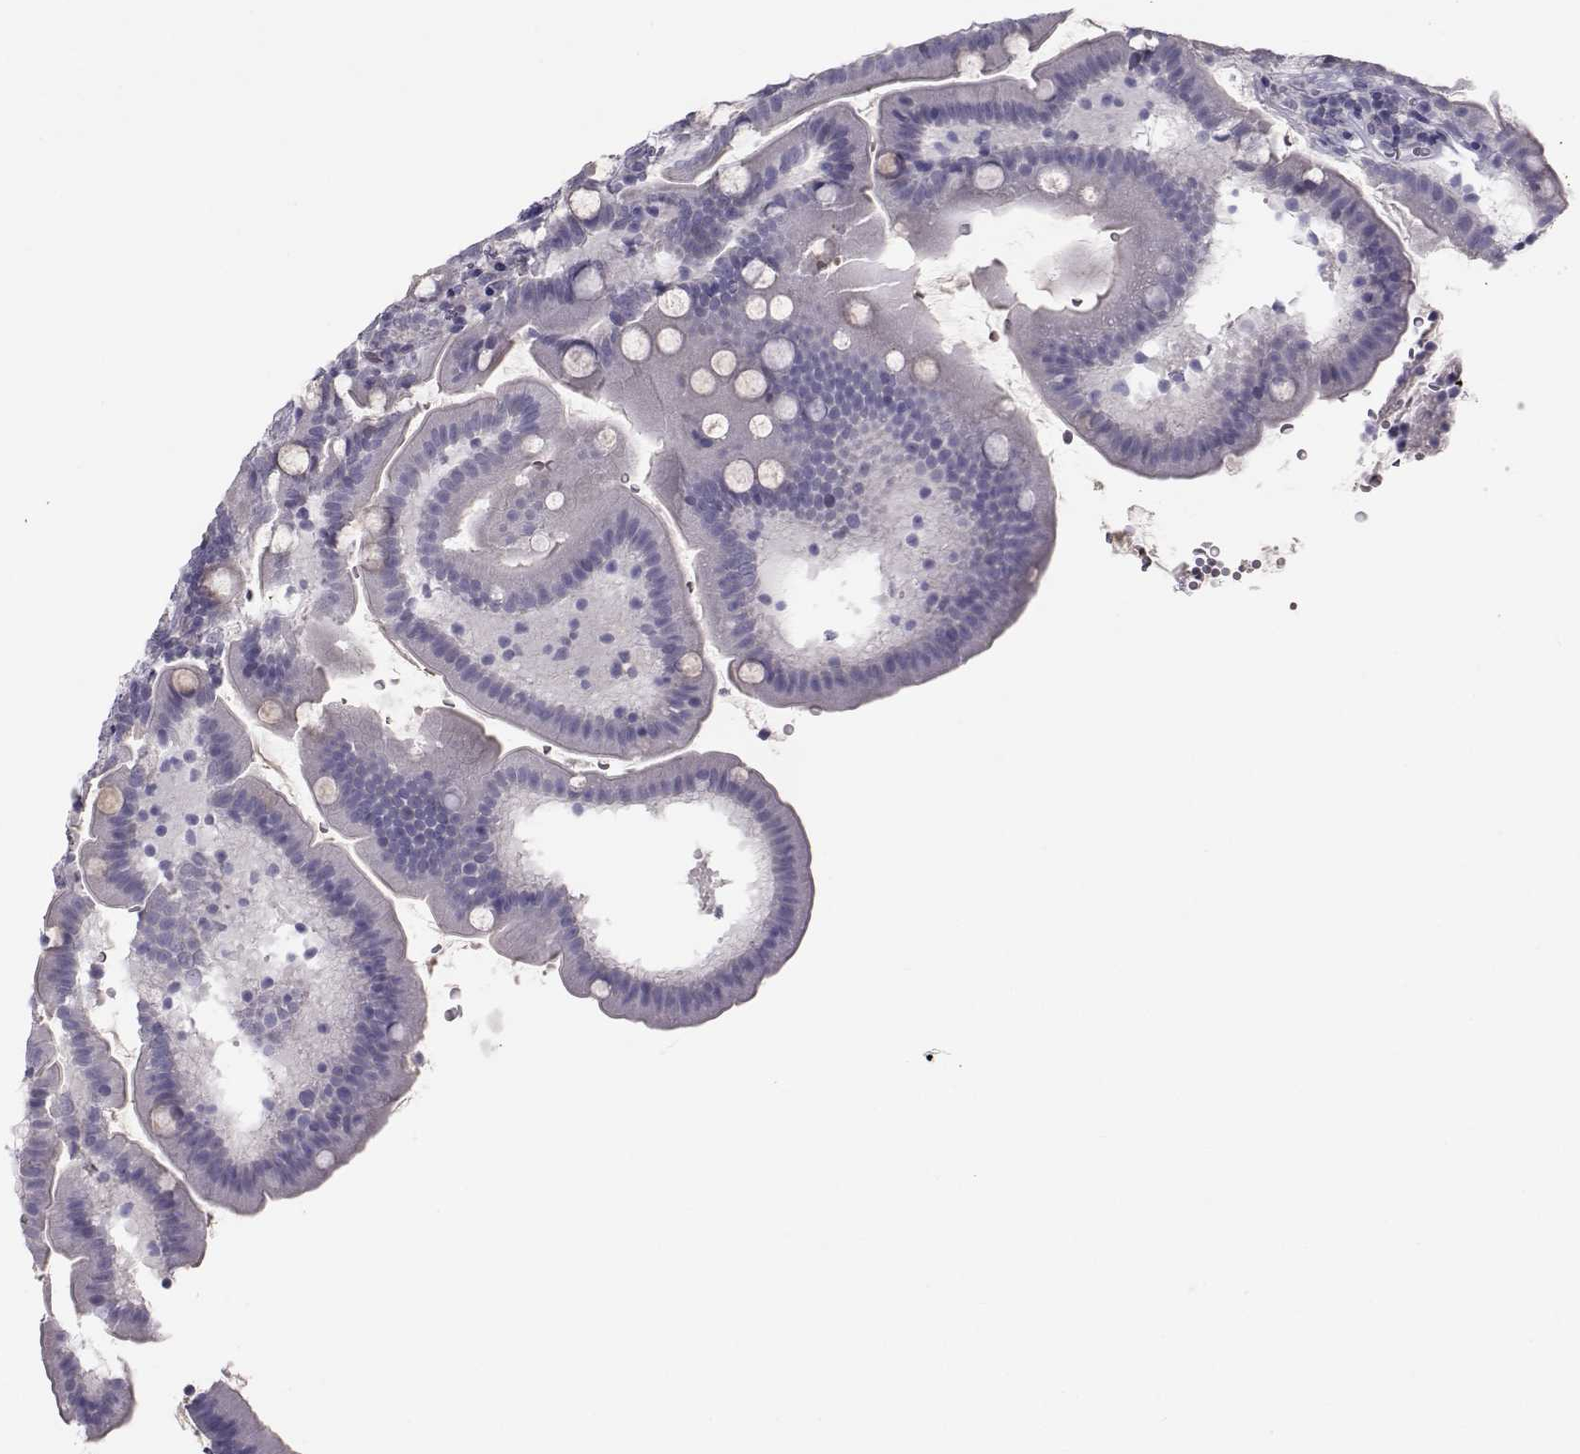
{"staining": {"intensity": "negative", "quantity": "none", "location": "none"}, "tissue": "duodenum", "cell_type": "Glandular cells", "image_type": "normal", "snomed": [{"axis": "morphology", "description": "Normal tissue, NOS"}, {"axis": "topography", "description": "Duodenum"}], "caption": "This histopathology image is of normal duodenum stained with IHC to label a protein in brown with the nuclei are counter-stained blue. There is no staining in glandular cells.", "gene": "GARIN3", "patient": {"sex": "female", "age": 67}}